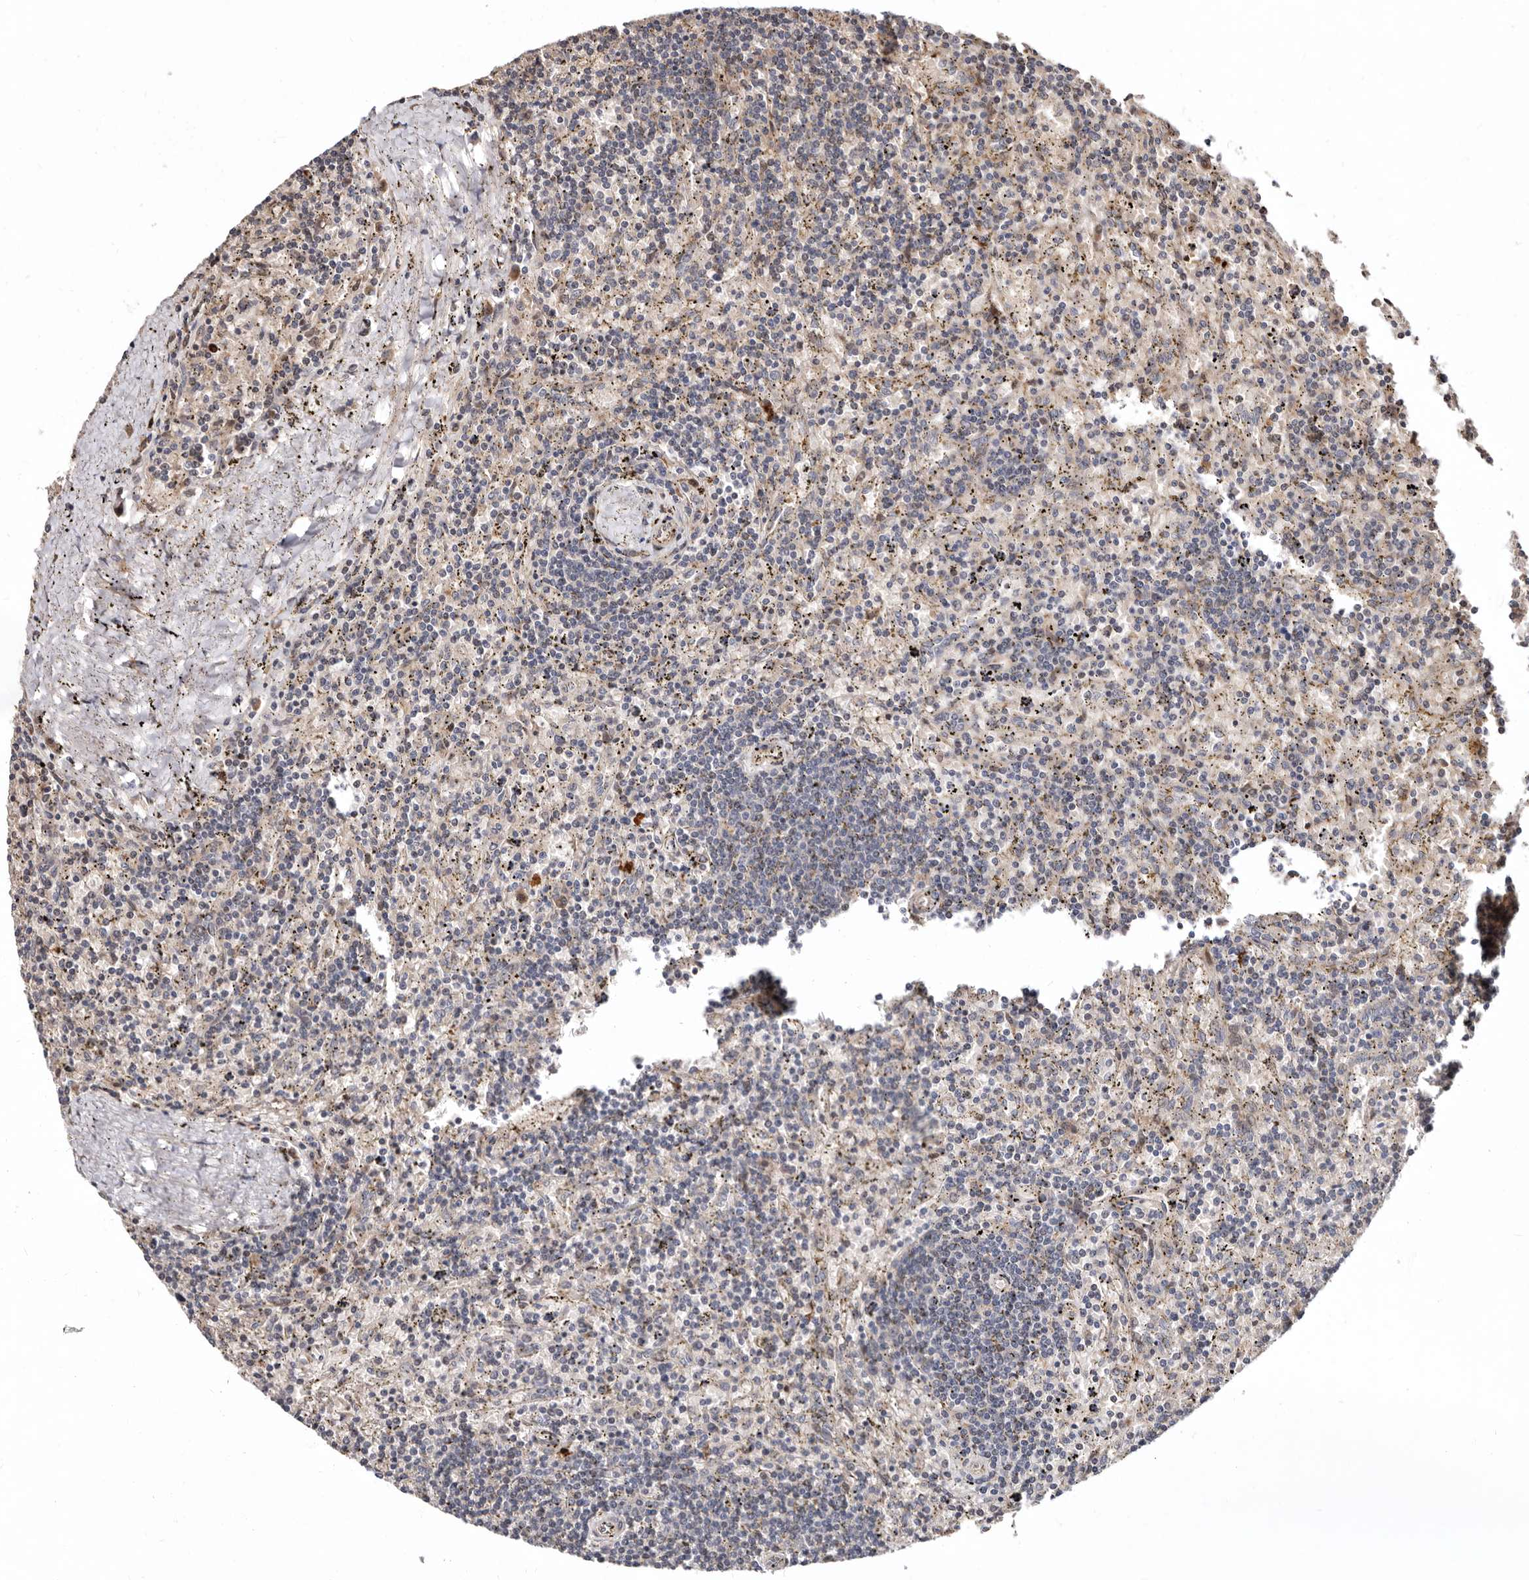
{"staining": {"intensity": "negative", "quantity": "none", "location": "none"}, "tissue": "lymphoma", "cell_type": "Tumor cells", "image_type": "cancer", "snomed": [{"axis": "morphology", "description": "Malignant lymphoma, non-Hodgkin's type, Low grade"}, {"axis": "topography", "description": "Spleen"}], "caption": "Immunohistochemistry (IHC) micrograph of human low-grade malignant lymphoma, non-Hodgkin's type stained for a protein (brown), which reveals no expression in tumor cells.", "gene": "WEE2", "patient": {"sex": "male", "age": 76}}